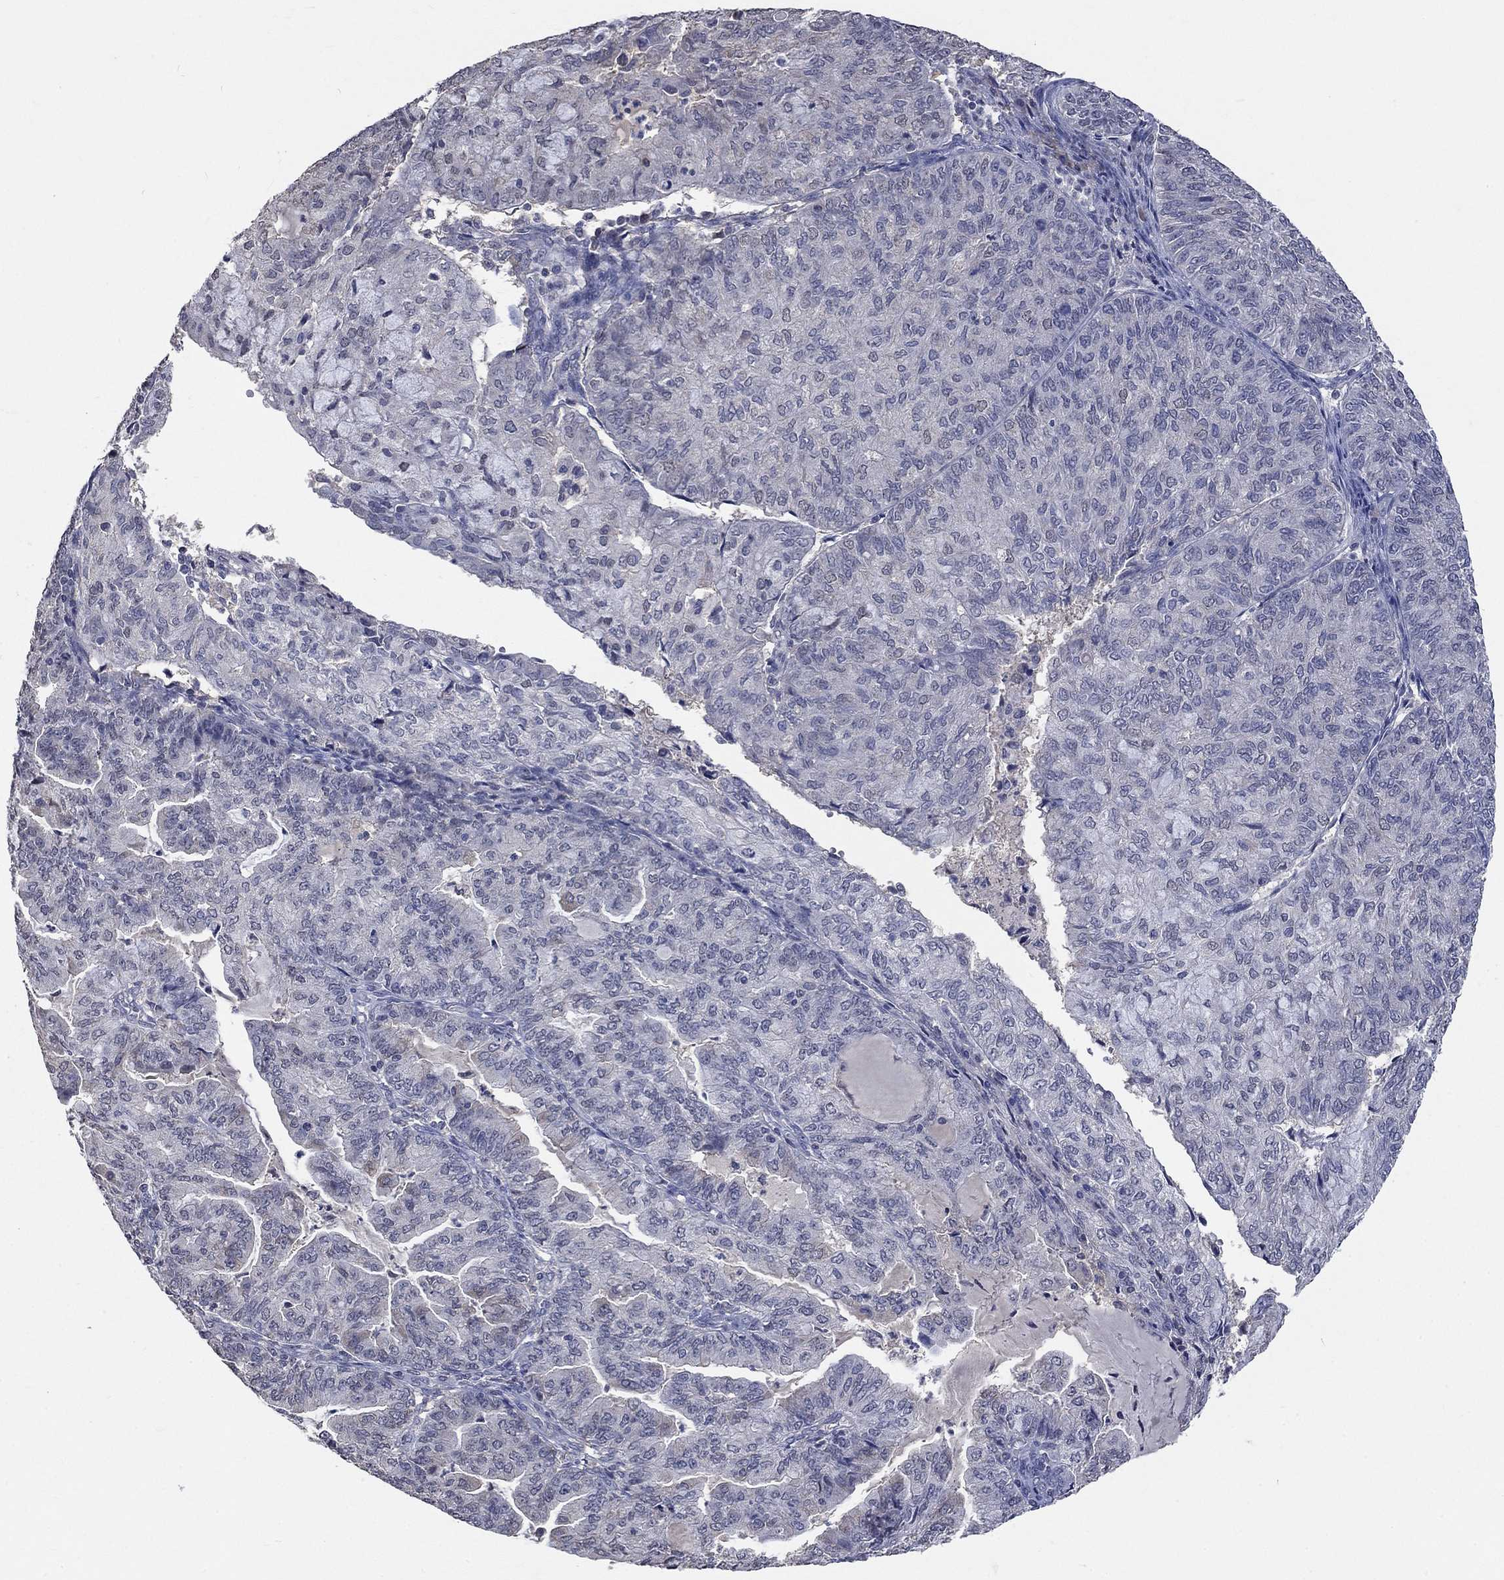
{"staining": {"intensity": "negative", "quantity": "none", "location": "none"}, "tissue": "endometrial cancer", "cell_type": "Tumor cells", "image_type": "cancer", "snomed": [{"axis": "morphology", "description": "Adenocarcinoma, NOS"}, {"axis": "topography", "description": "Endometrium"}], "caption": "This is an IHC image of human endometrial adenocarcinoma. There is no expression in tumor cells.", "gene": "ZBTB18", "patient": {"sex": "female", "age": 82}}